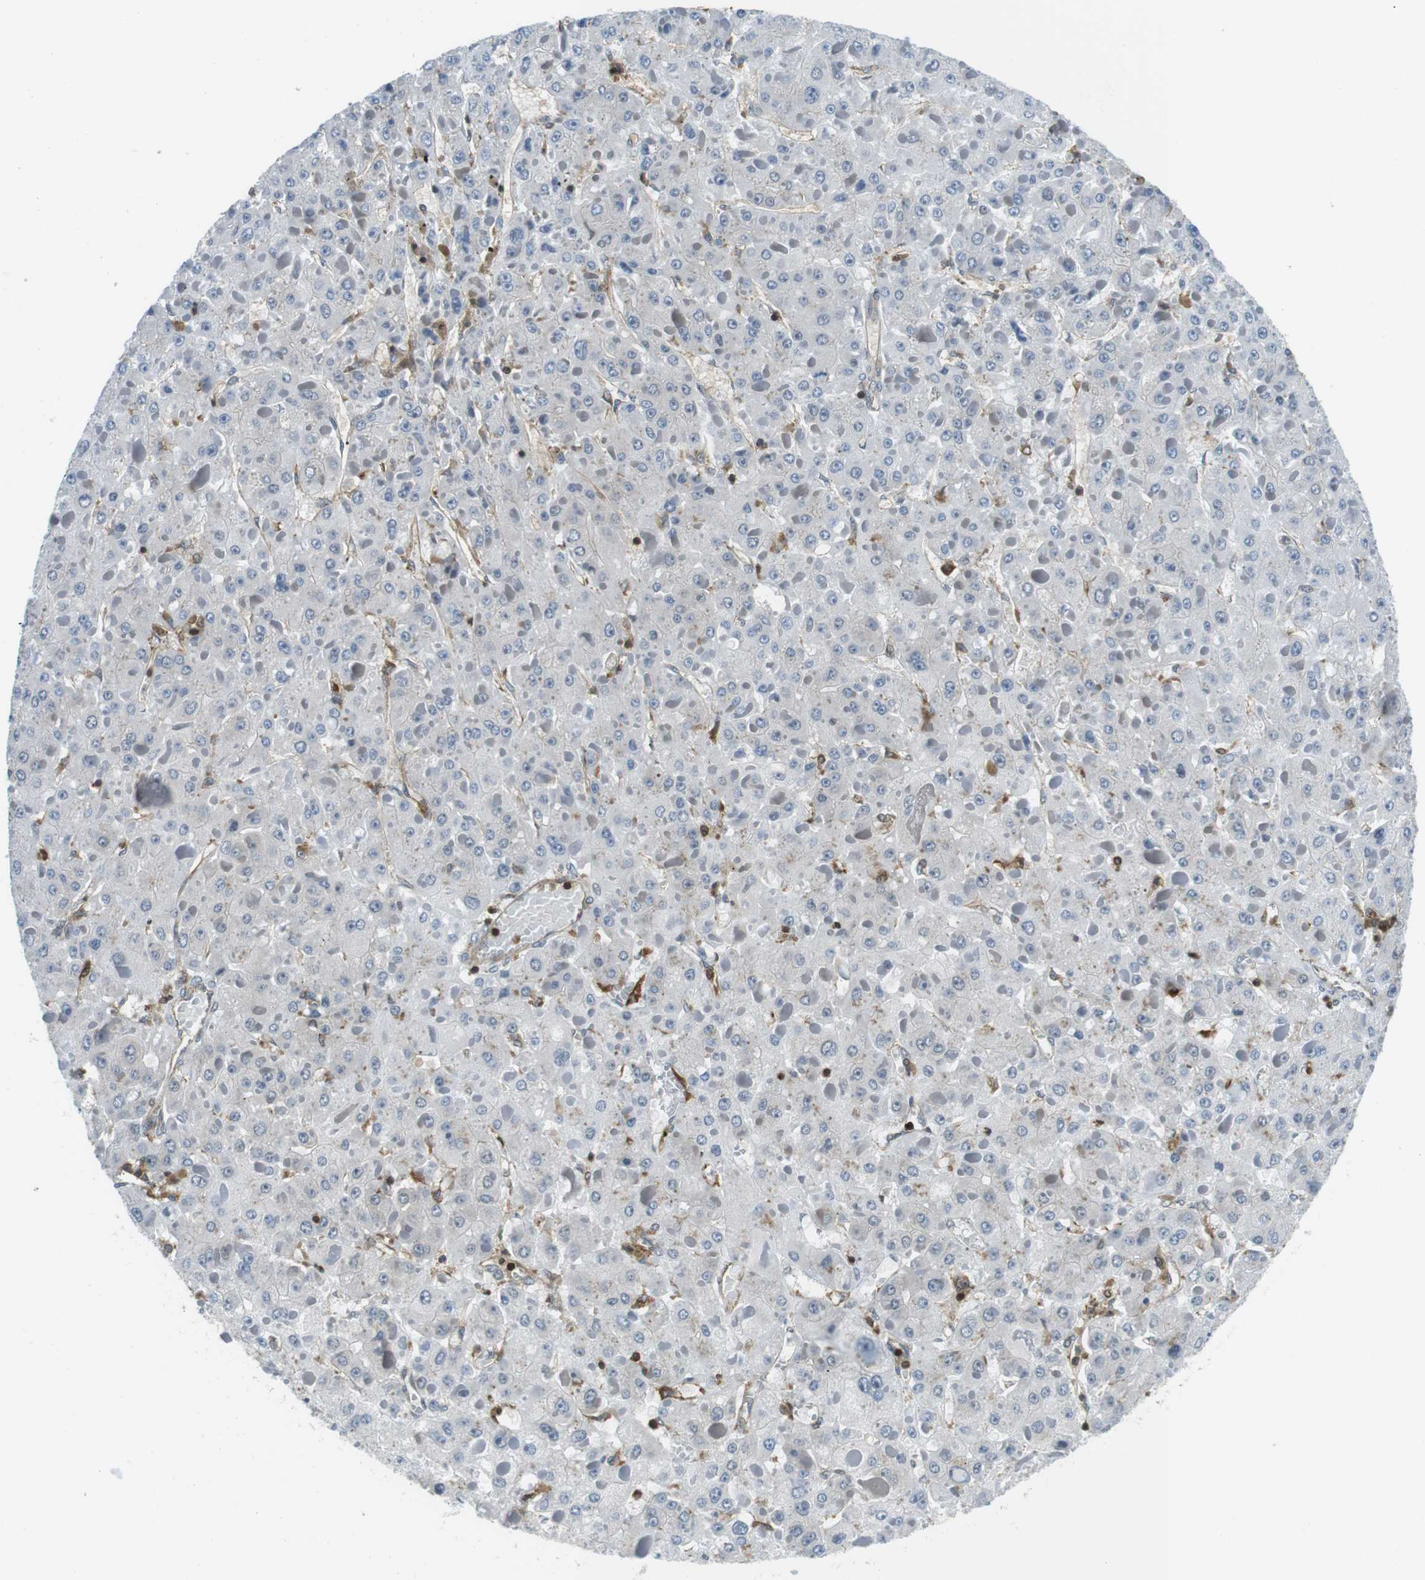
{"staining": {"intensity": "negative", "quantity": "none", "location": "none"}, "tissue": "liver cancer", "cell_type": "Tumor cells", "image_type": "cancer", "snomed": [{"axis": "morphology", "description": "Carcinoma, Hepatocellular, NOS"}, {"axis": "topography", "description": "Liver"}], "caption": "An immunohistochemistry image of liver cancer (hepatocellular carcinoma) is shown. There is no staining in tumor cells of liver cancer (hepatocellular carcinoma).", "gene": "STK10", "patient": {"sex": "female", "age": 73}}